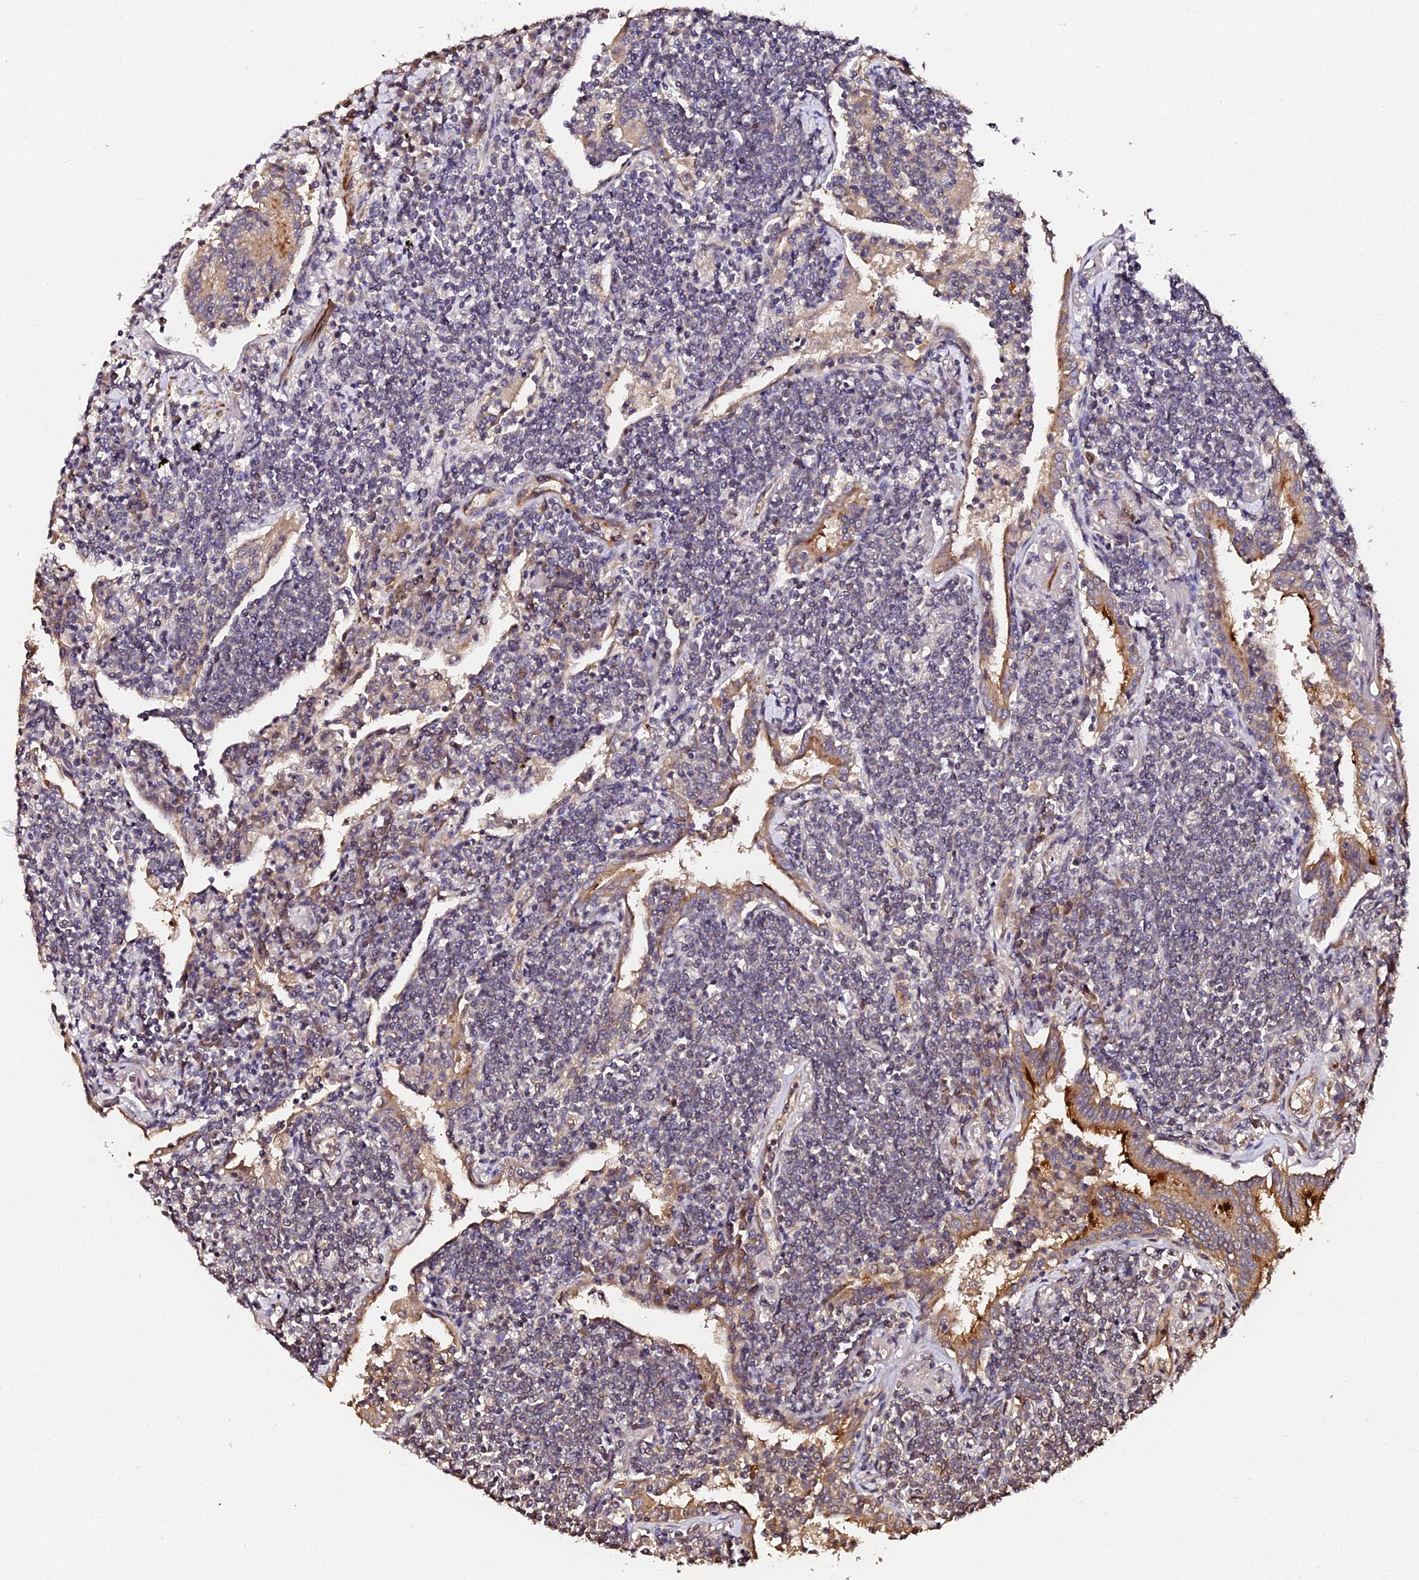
{"staining": {"intensity": "negative", "quantity": "none", "location": "none"}, "tissue": "lymphoma", "cell_type": "Tumor cells", "image_type": "cancer", "snomed": [{"axis": "morphology", "description": "Malignant lymphoma, non-Hodgkin's type, Low grade"}, {"axis": "topography", "description": "Lung"}], "caption": "IHC of malignant lymphoma, non-Hodgkin's type (low-grade) displays no positivity in tumor cells.", "gene": "TDO2", "patient": {"sex": "female", "age": 71}}